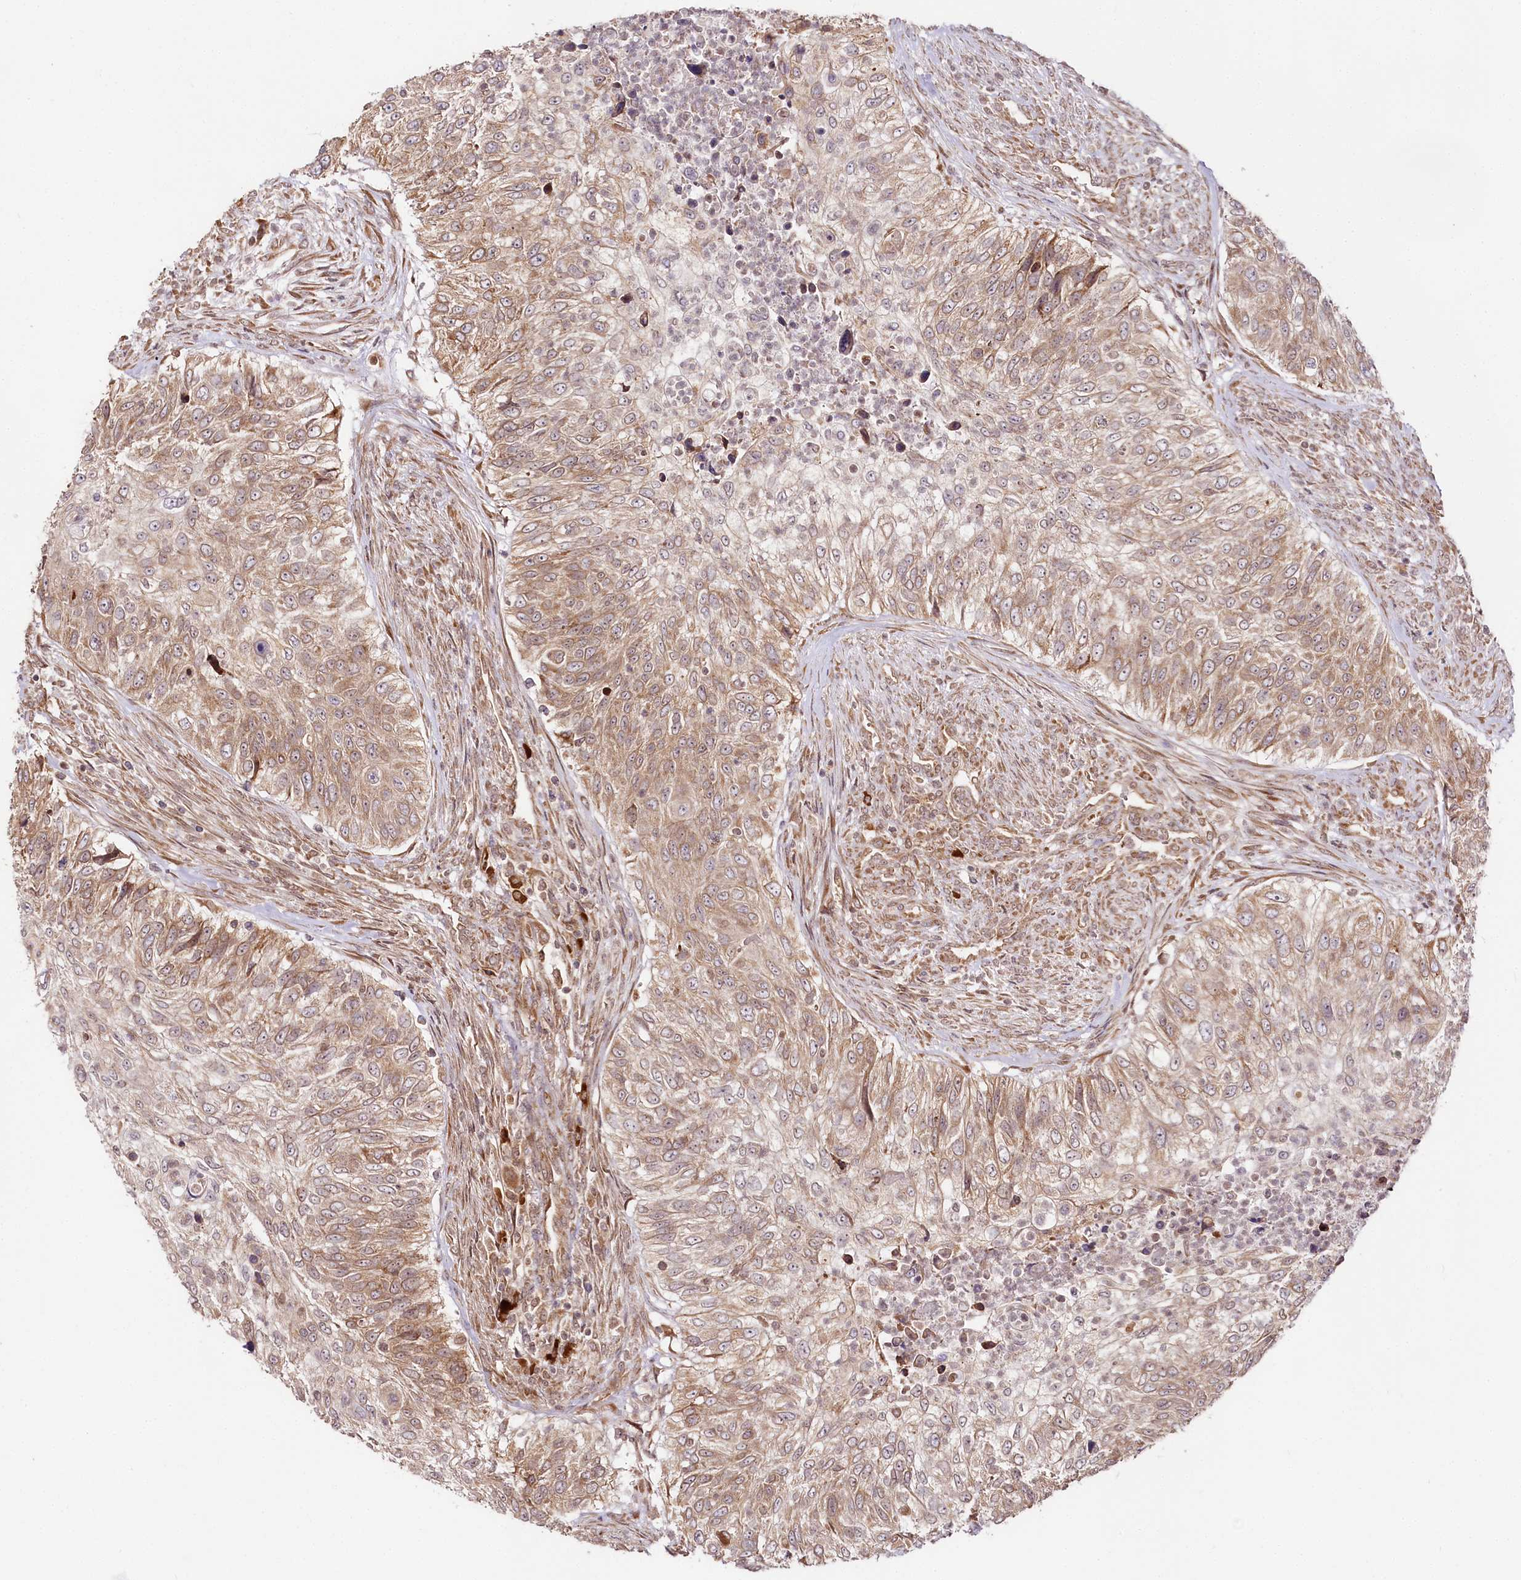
{"staining": {"intensity": "moderate", "quantity": ">75%", "location": "cytoplasmic/membranous"}, "tissue": "urothelial cancer", "cell_type": "Tumor cells", "image_type": "cancer", "snomed": [{"axis": "morphology", "description": "Urothelial carcinoma, High grade"}, {"axis": "topography", "description": "Urinary bladder"}], "caption": "Protein expression analysis of urothelial cancer reveals moderate cytoplasmic/membranous staining in about >75% of tumor cells.", "gene": "ENSG00000144785", "patient": {"sex": "female", "age": 60}}